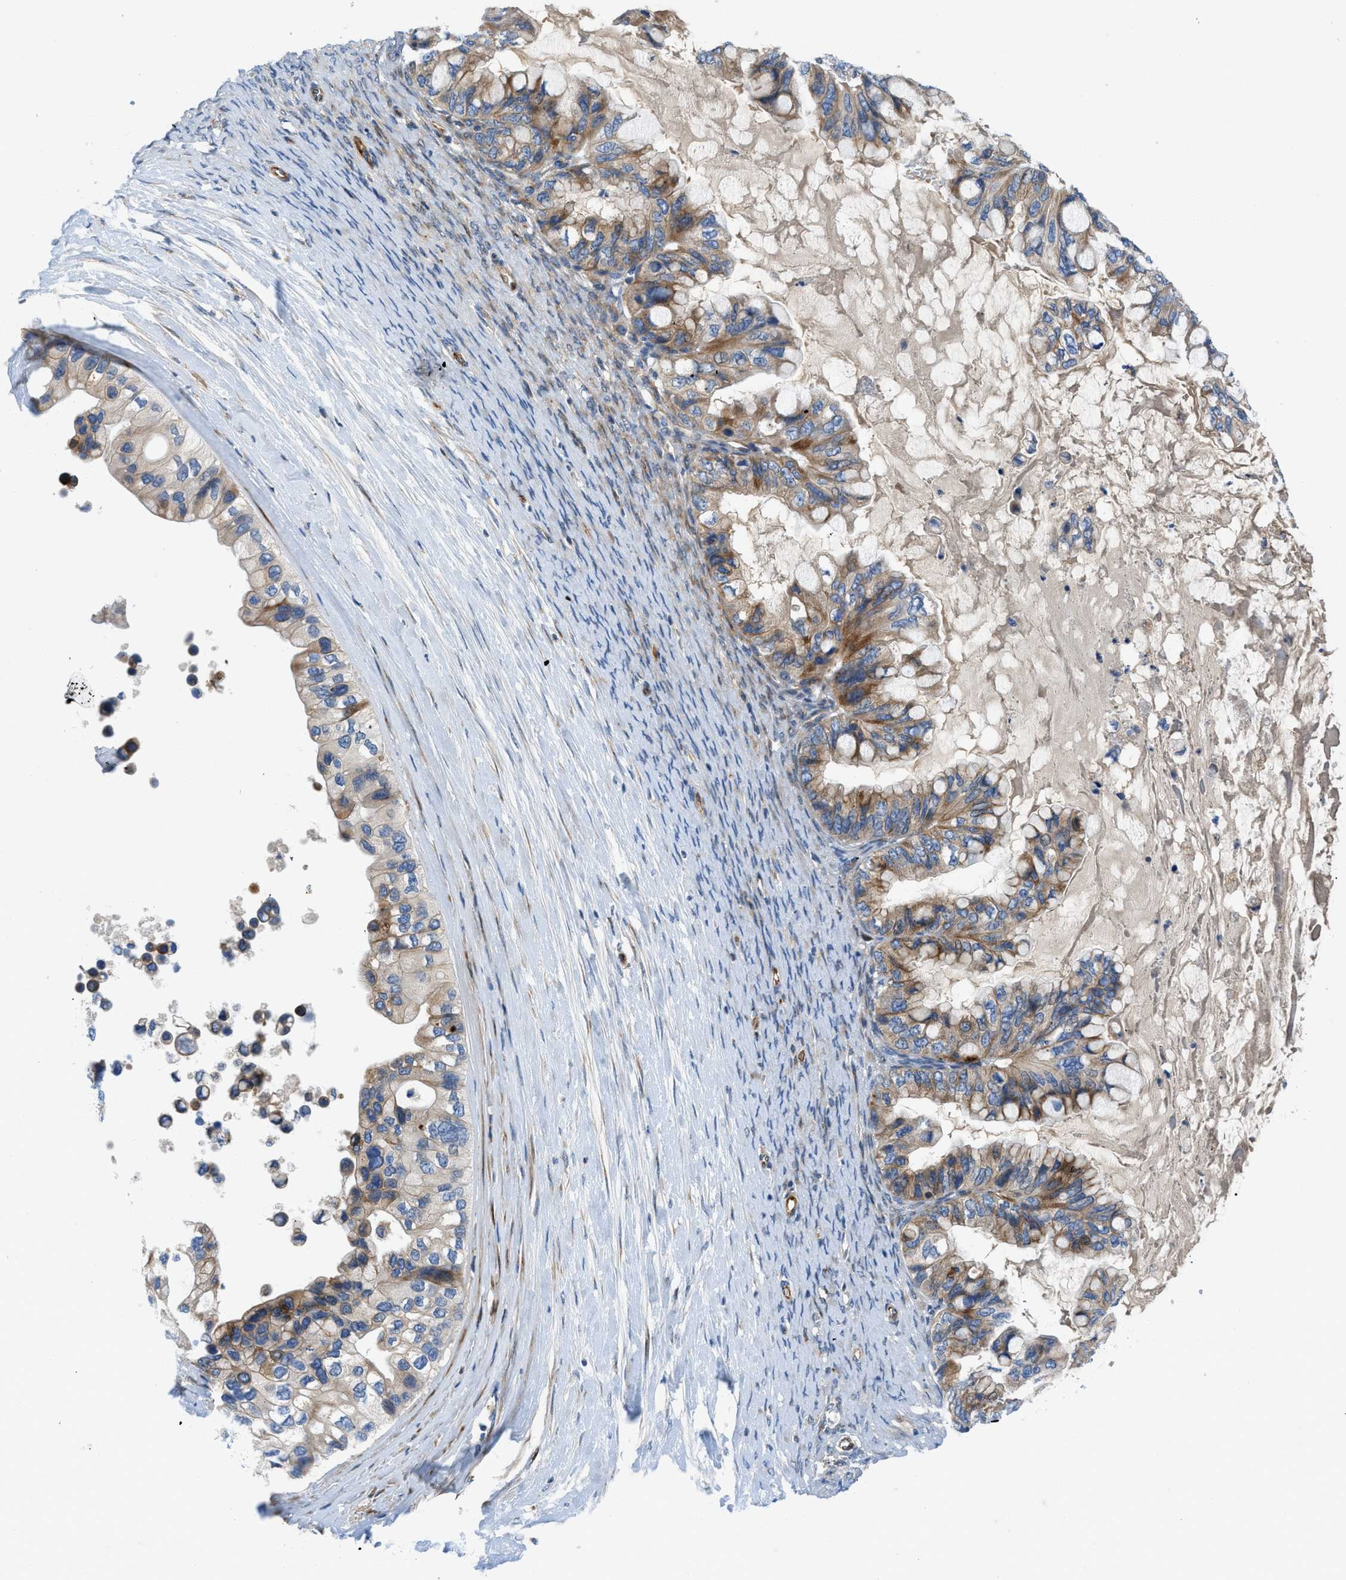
{"staining": {"intensity": "moderate", "quantity": ">75%", "location": "cytoplasmic/membranous"}, "tissue": "ovarian cancer", "cell_type": "Tumor cells", "image_type": "cancer", "snomed": [{"axis": "morphology", "description": "Cystadenocarcinoma, mucinous, NOS"}, {"axis": "topography", "description": "Ovary"}], "caption": "Ovarian cancer tissue exhibits moderate cytoplasmic/membranous staining in about >75% of tumor cells", "gene": "TMEM248", "patient": {"sex": "female", "age": 80}}